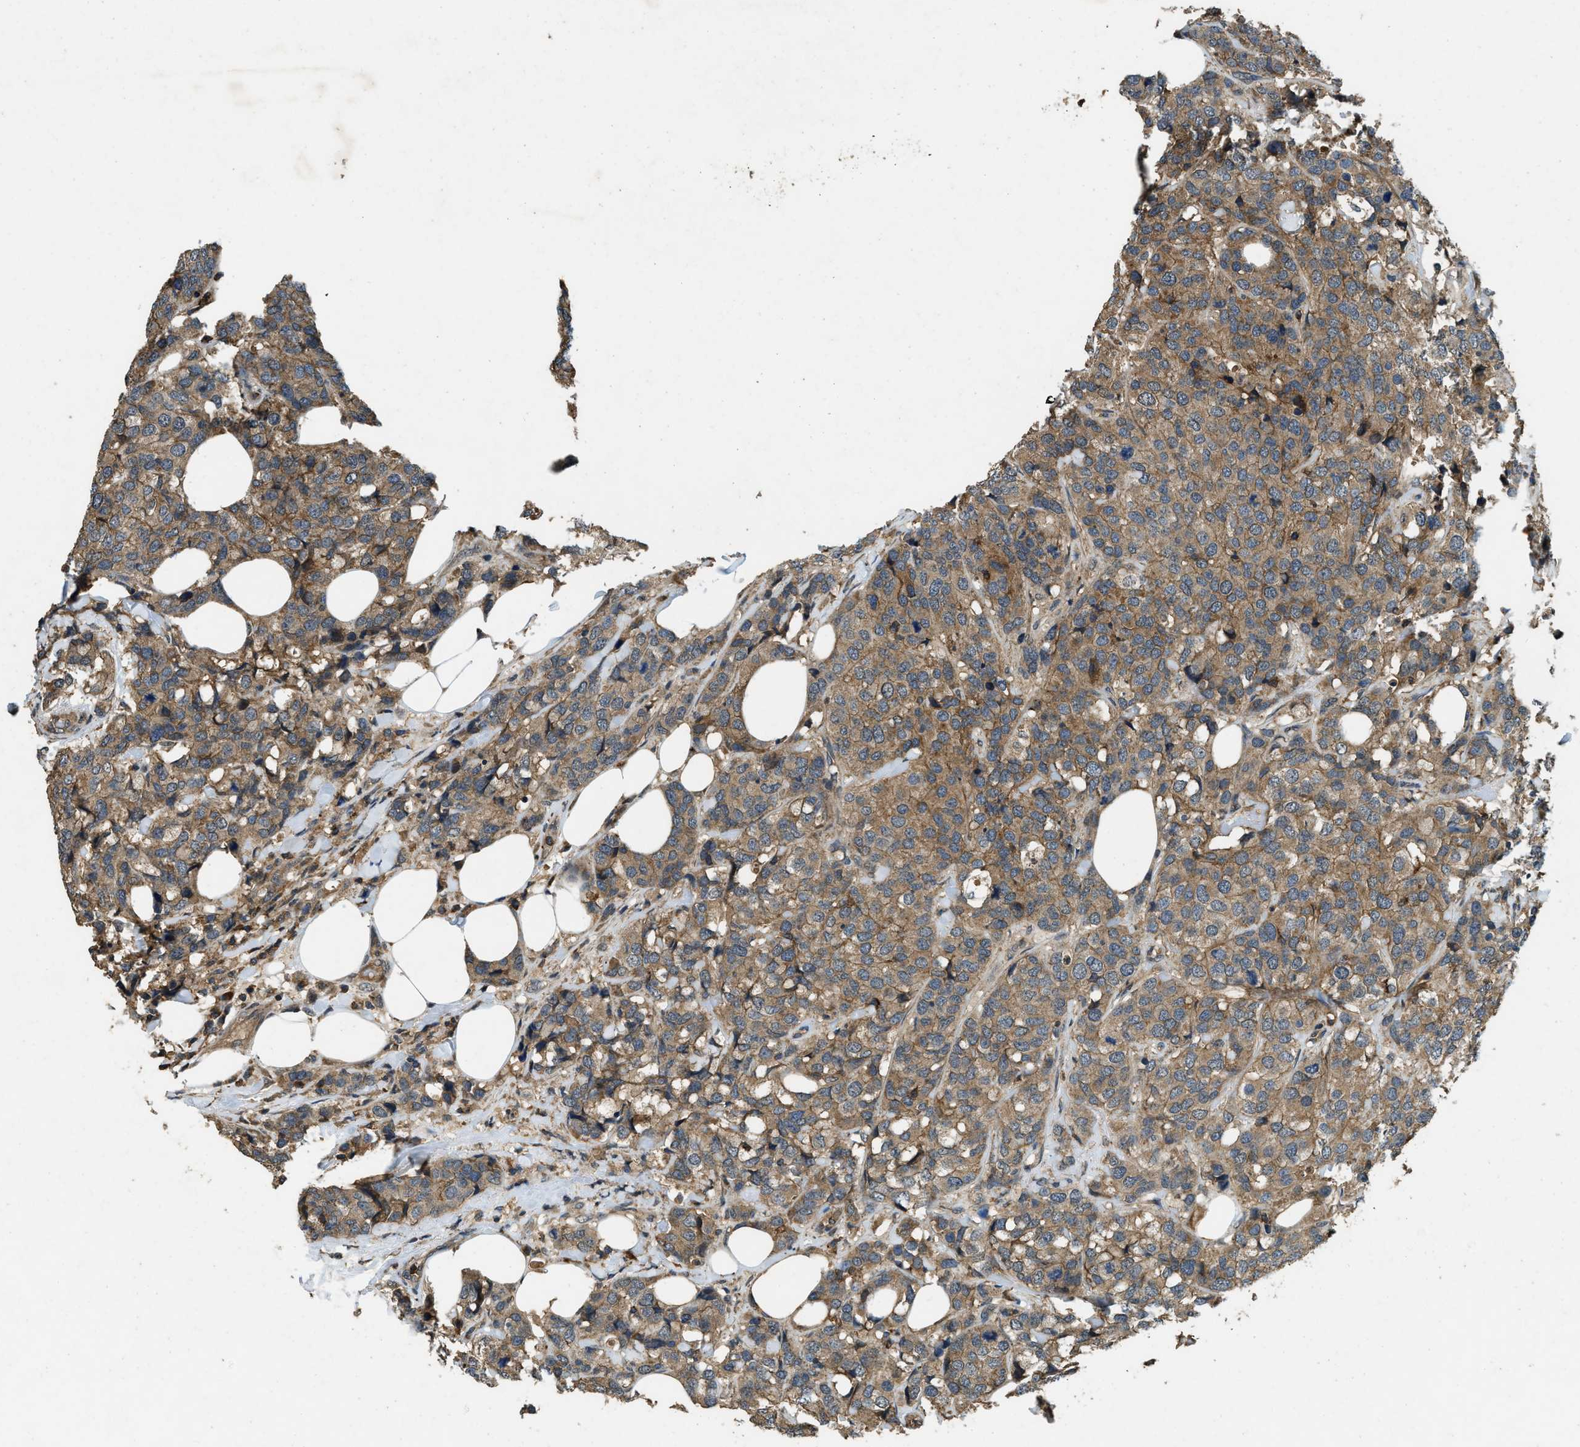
{"staining": {"intensity": "moderate", "quantity": ">75%", "location": "cytoplasmic/membranous"}, "tissue": "breast cancer", "cell_type": "Tumor cells", "image_type": "cancer", "snomed": [{"axis": "morphology", "description": "Lobular carcinoma"}, {"axis": "topography", "description": "Breast"}], "caption": "Breast cancer stained with a brown dye exhibits moderate cytoplasmic/membranous positive expression in approximately >75% of tumor cells.", "gene": "ATP8B1", "patient": {"sex": "female", "age": 59}}